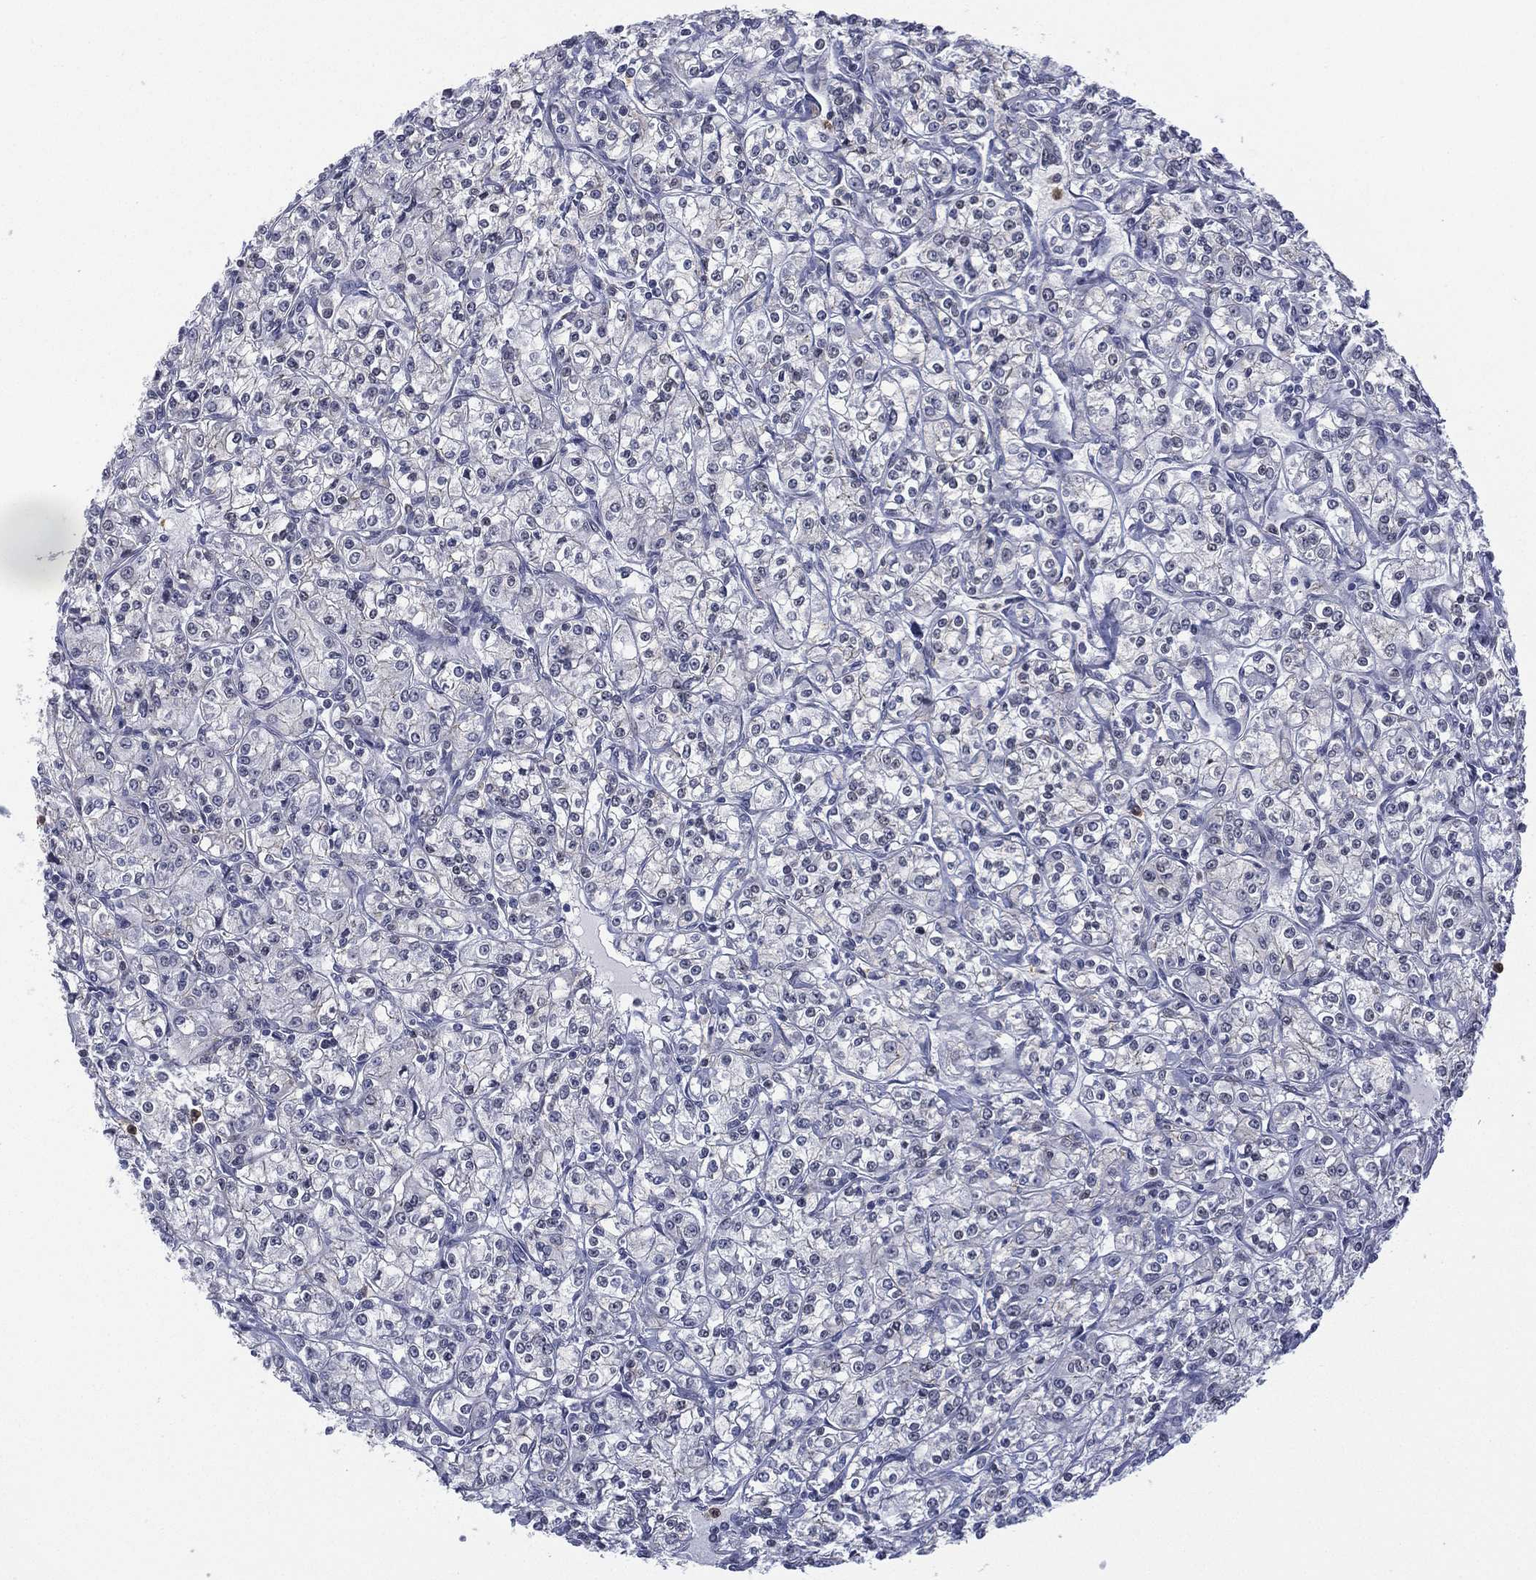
{"staining": {"intensity": "negative", "quantity": "none", "location": "none"}, "tissue": "renal cancer", "cell_type": "Tumor cells", "image_type": "cancer", "snomed": [{"axis": "morphology", "description": "Adenocarcinoma, NOS"}, {"axis": "topography", "description": "Kidney"}], "caption": "Micrograph shows no significant protein staining in tumor cells of renal cancer (adenocarcinoma).", "gene": "ZNF711", "patient": {"sex": "male", "age": 77}}